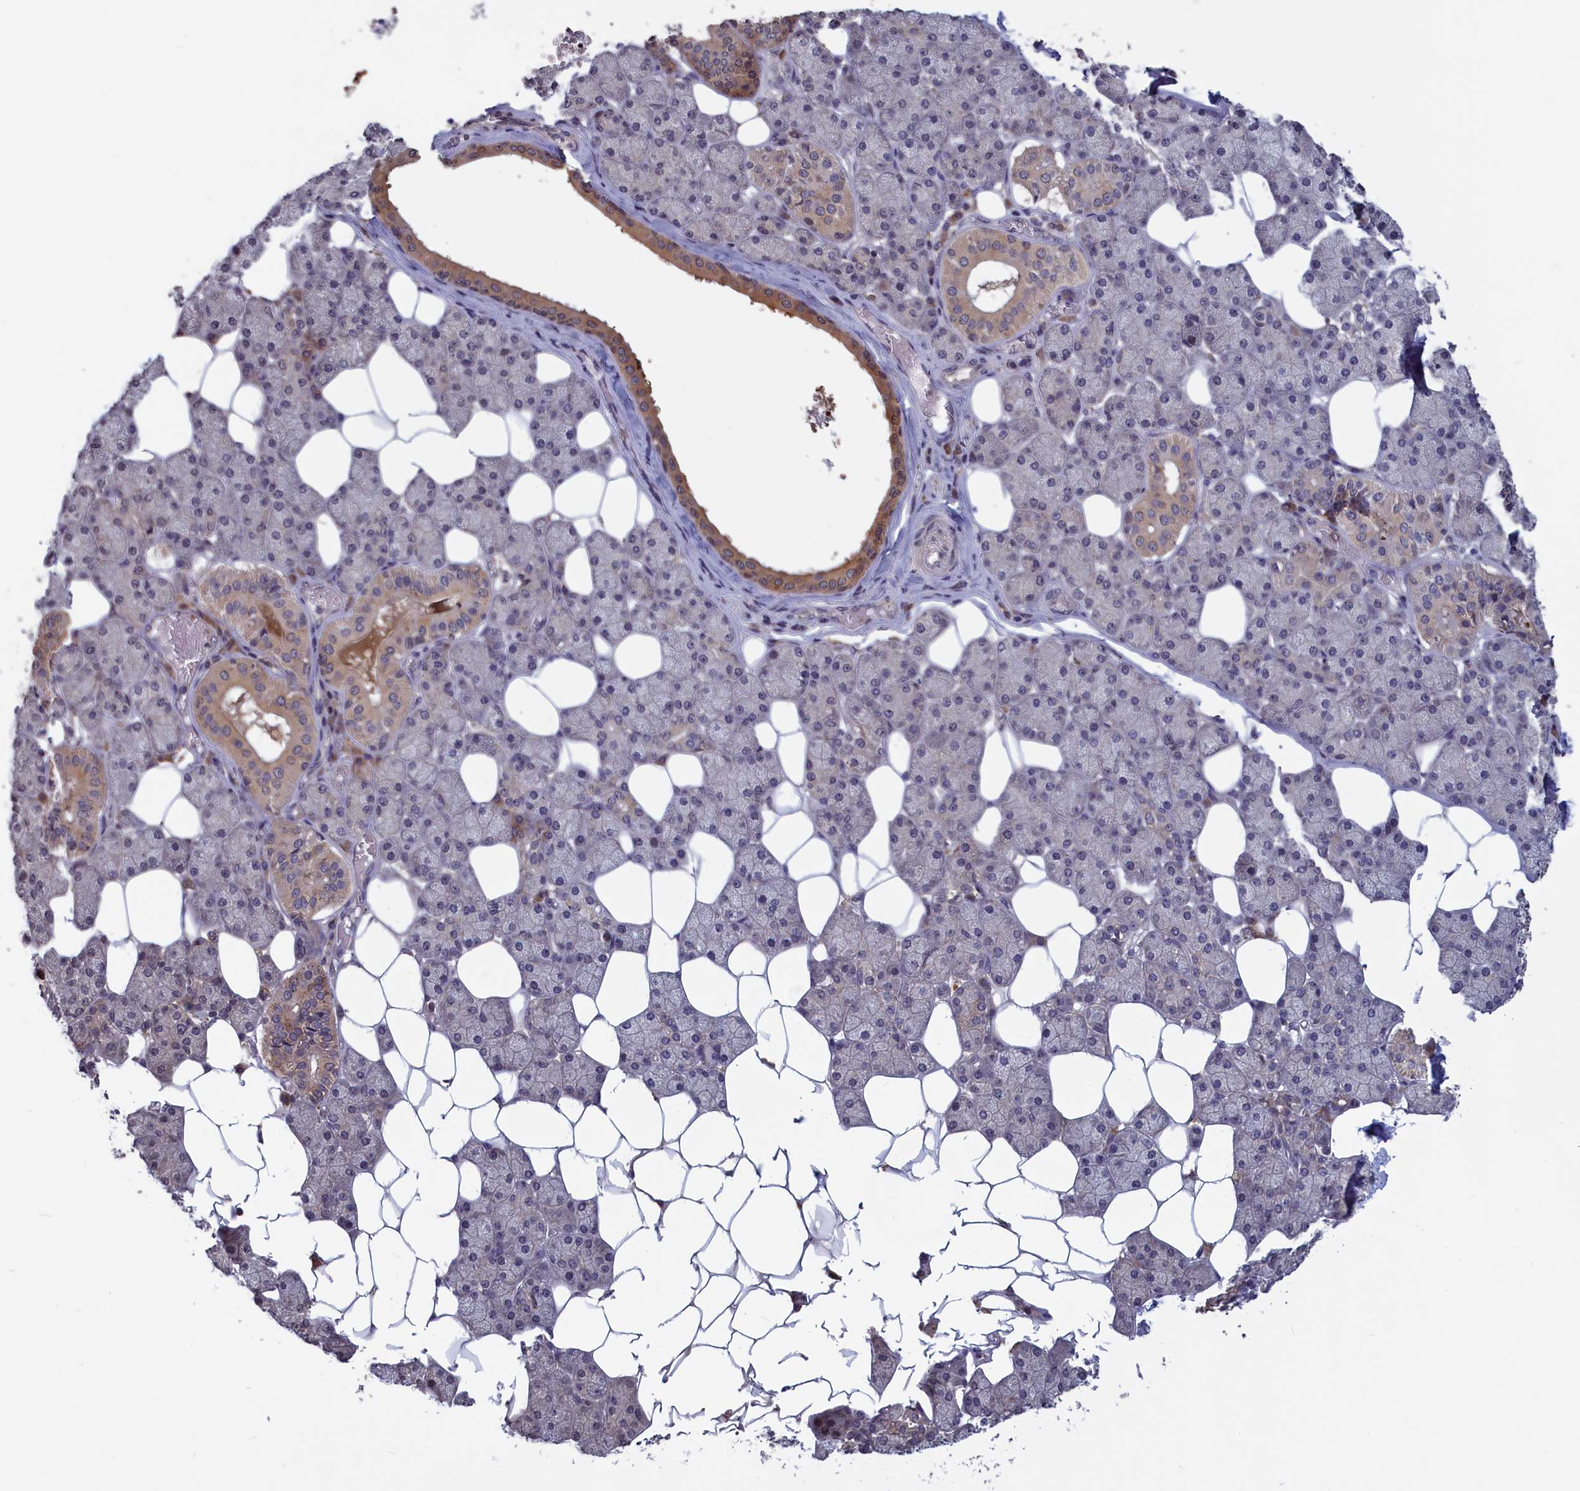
{"staining": {"intensity": "moderate", "quantity": "<25%", "location": "cytoplasmic/membranous"}, "tissue": "salivary gland", "cell_type": "Glandular cells", "image_type": "normal", "snomed": [{"axis": "morphology", "description": "Normal tissue, NOS"}, {"axis": "topography", "description": "Salivary gland"}], "caption": "Protein analysis of normal salivary gland shows moderate cytoplasmic/membranous expression in approximately <25% of glandular cells.", "gene": "CACTIN", "patient": {"sex": "female", "age": 33}}